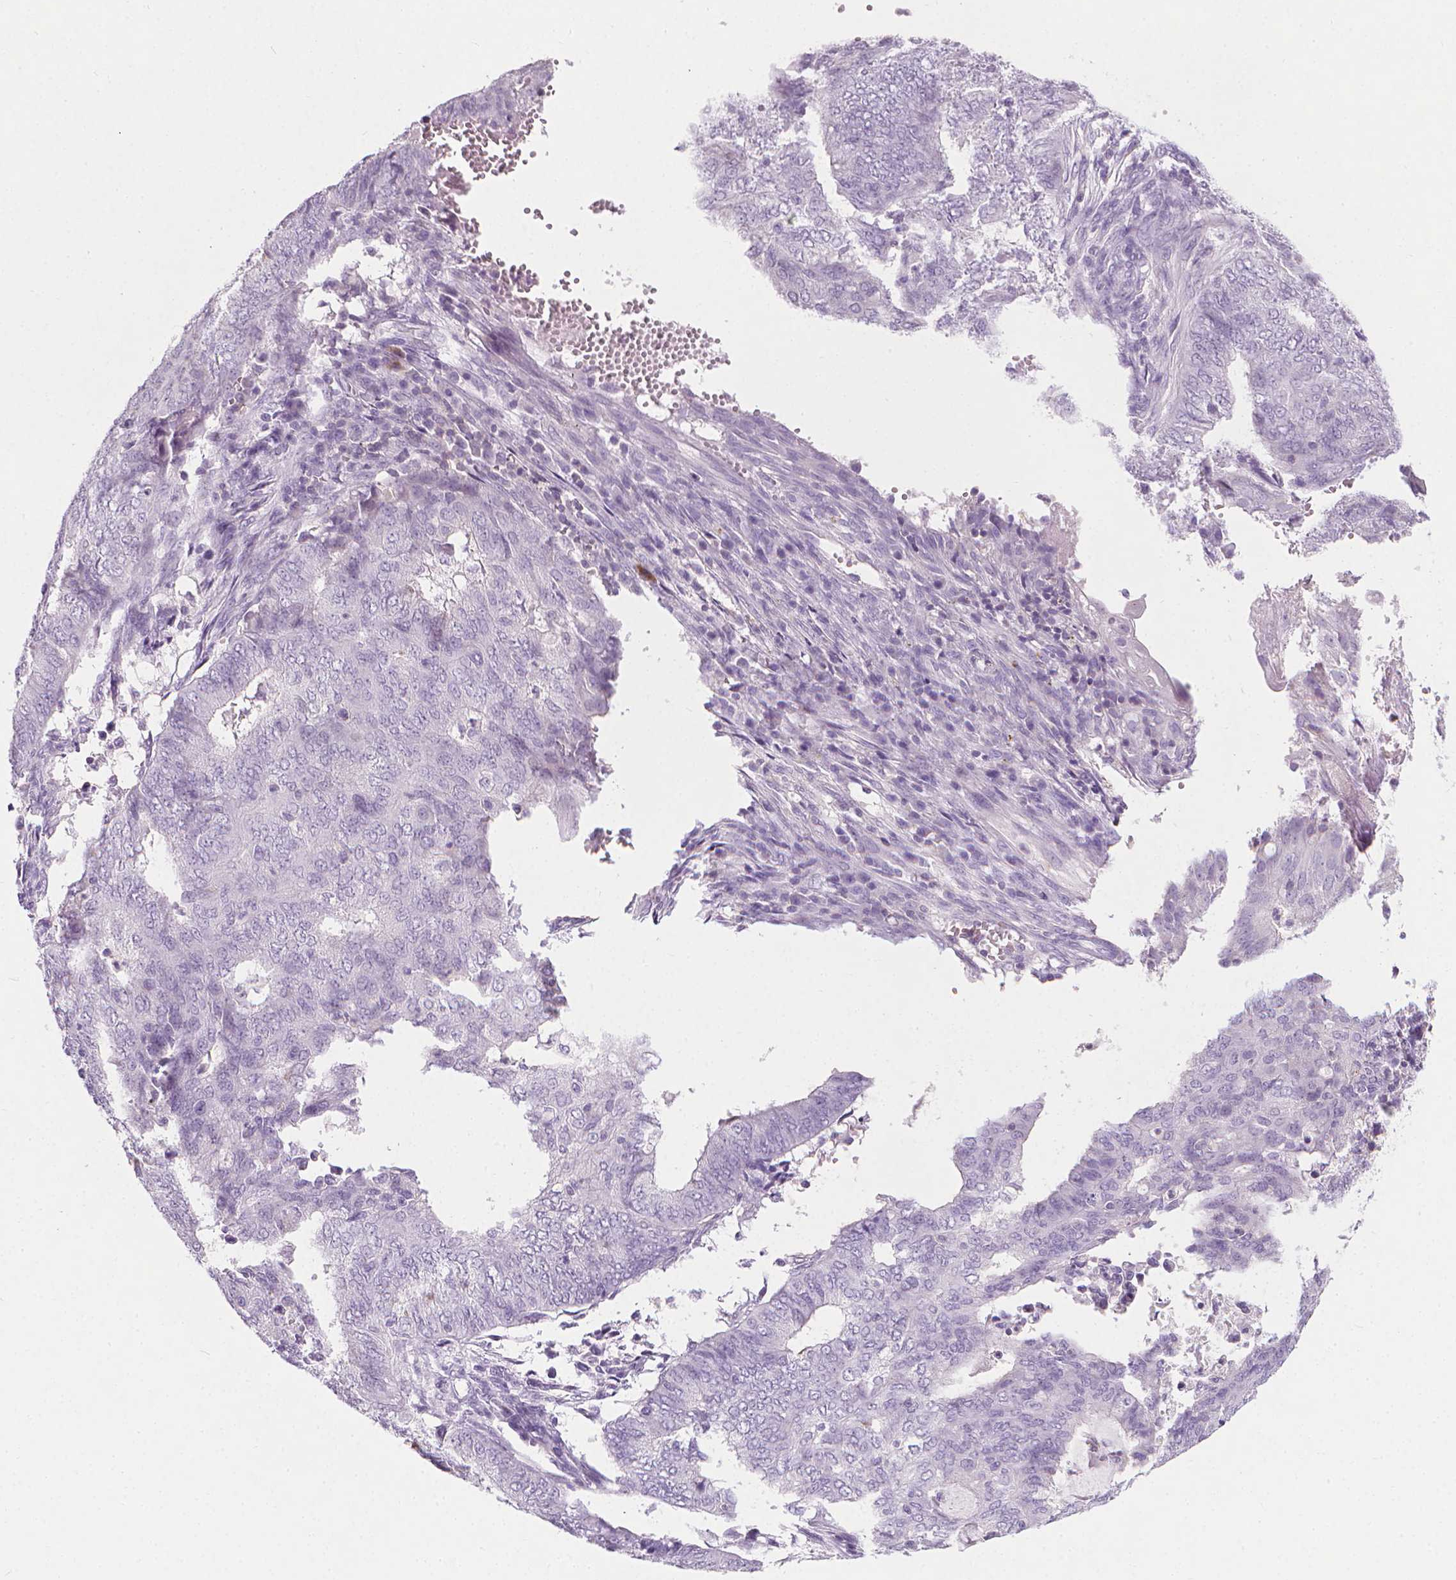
{"staining": {"intensity": "negative", "quantity": "none", "location": "none"}, "tissue": "endometrial cancer", "cell_type": "Tumor cells", "image_type": "cancer", "snomed": [{"axis": "morphology", "description": "Adenocarcinoma, NOS"}, {"axis": "topography", "description": "Endometrium"}], "caption": "Endometrial cancer (adenocarcinoma) stained for a protein using immunohistochemistry (IHC) demonstrates no staining tumor cells.", "gene": "DCAF8L1", "patient": {"sex": "female", "age": 62}}